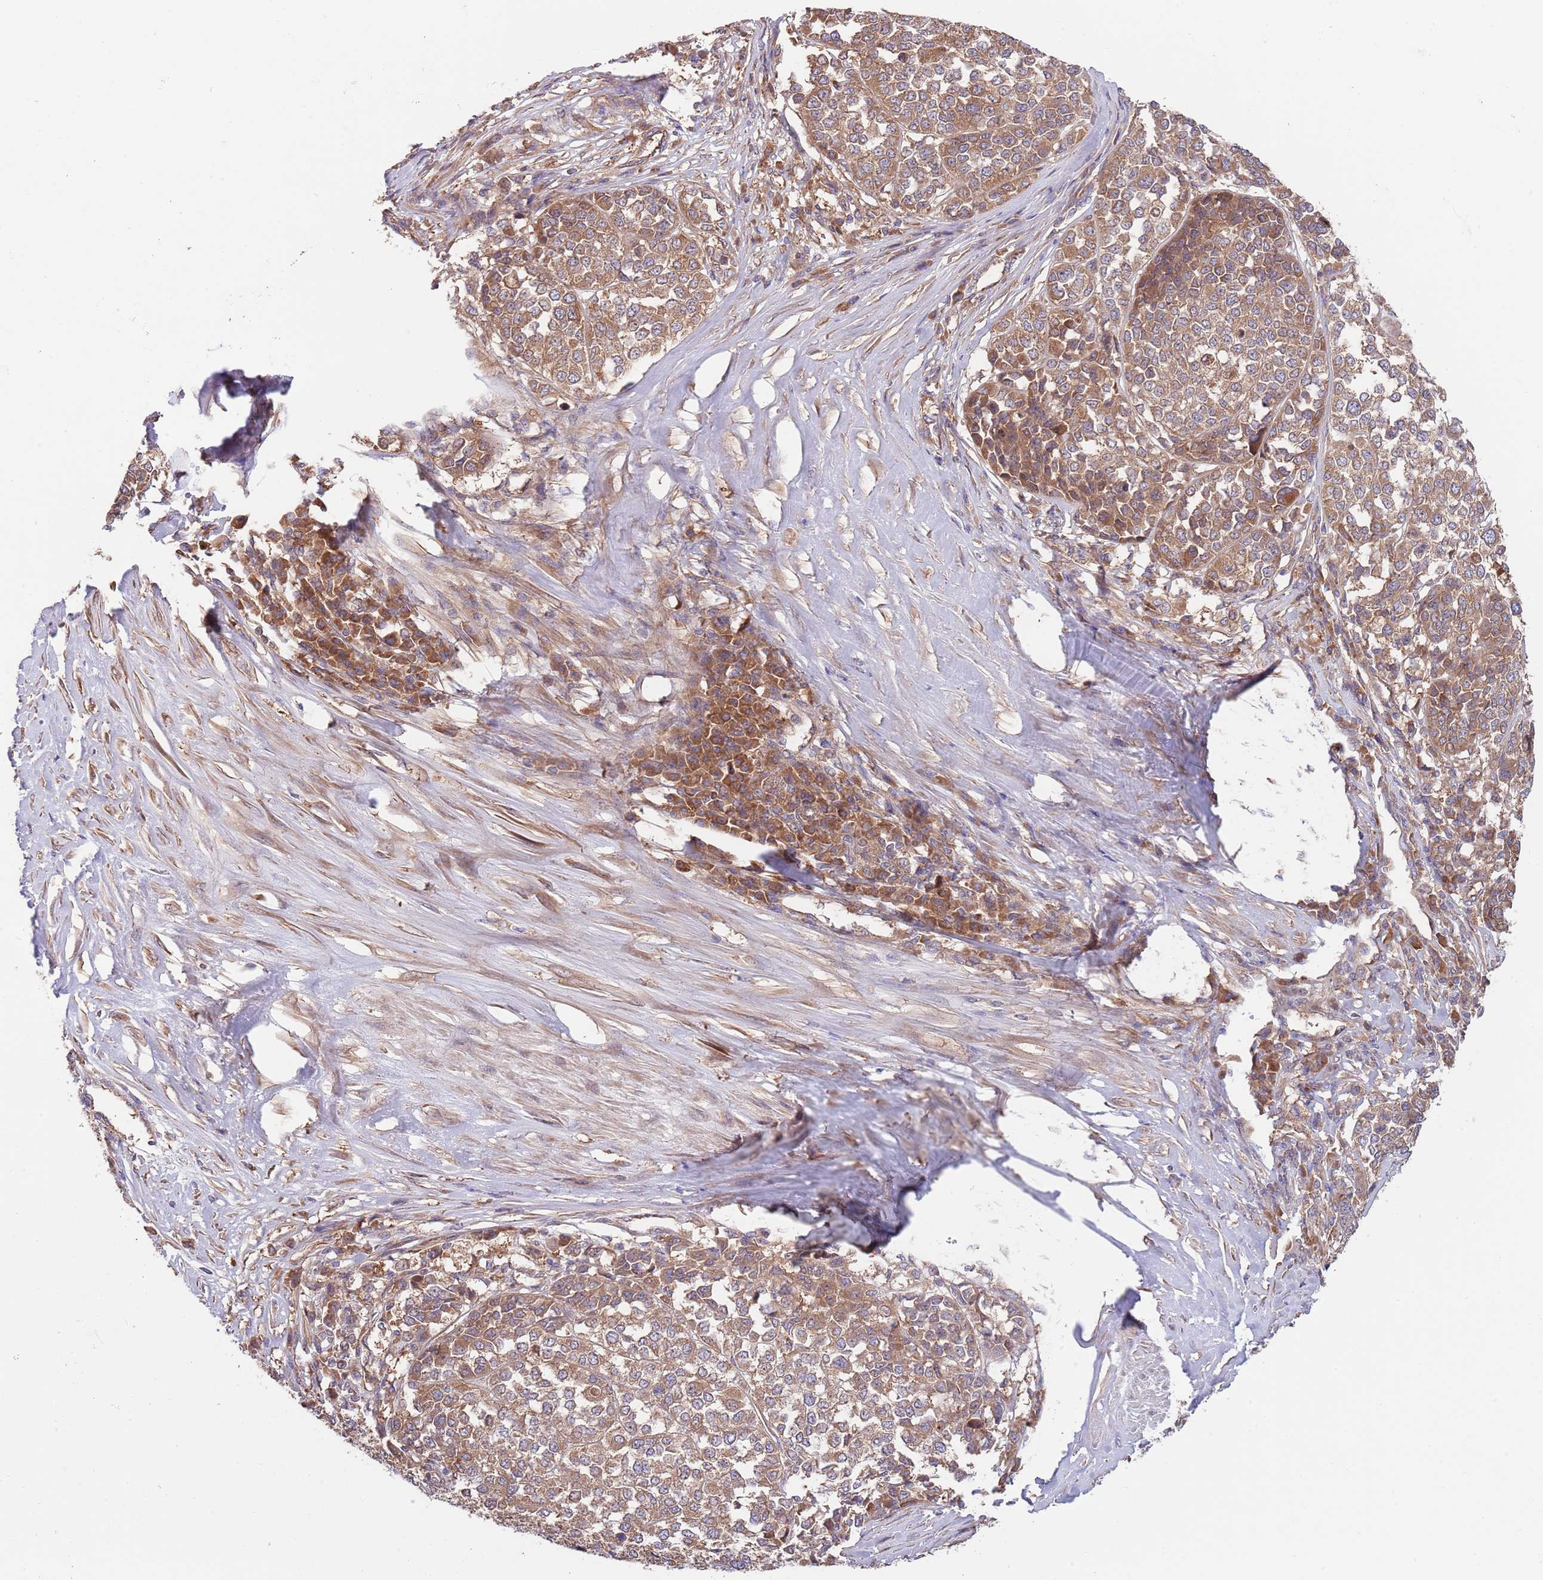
{"staining": {"intensity": "moderate", "quantity": ">75%", "location": "cytoplasmic/membranous"}, "tissue": "melanoma", "cell_type": "Tumor cells", "image_type": "cancer", "snomed": [{"axis": "morphology", "description": "Malignant melanoma, Metastatic site"}, {"axis": "topography", "description": "Lymph node"}], "caption": "A brown stain labels moderate cytoplasmic/membranous positivity of a protein in human melanoma tumor cells.", "gene": "EIF3F", "patient": {"sex": "male", "age": 44}}